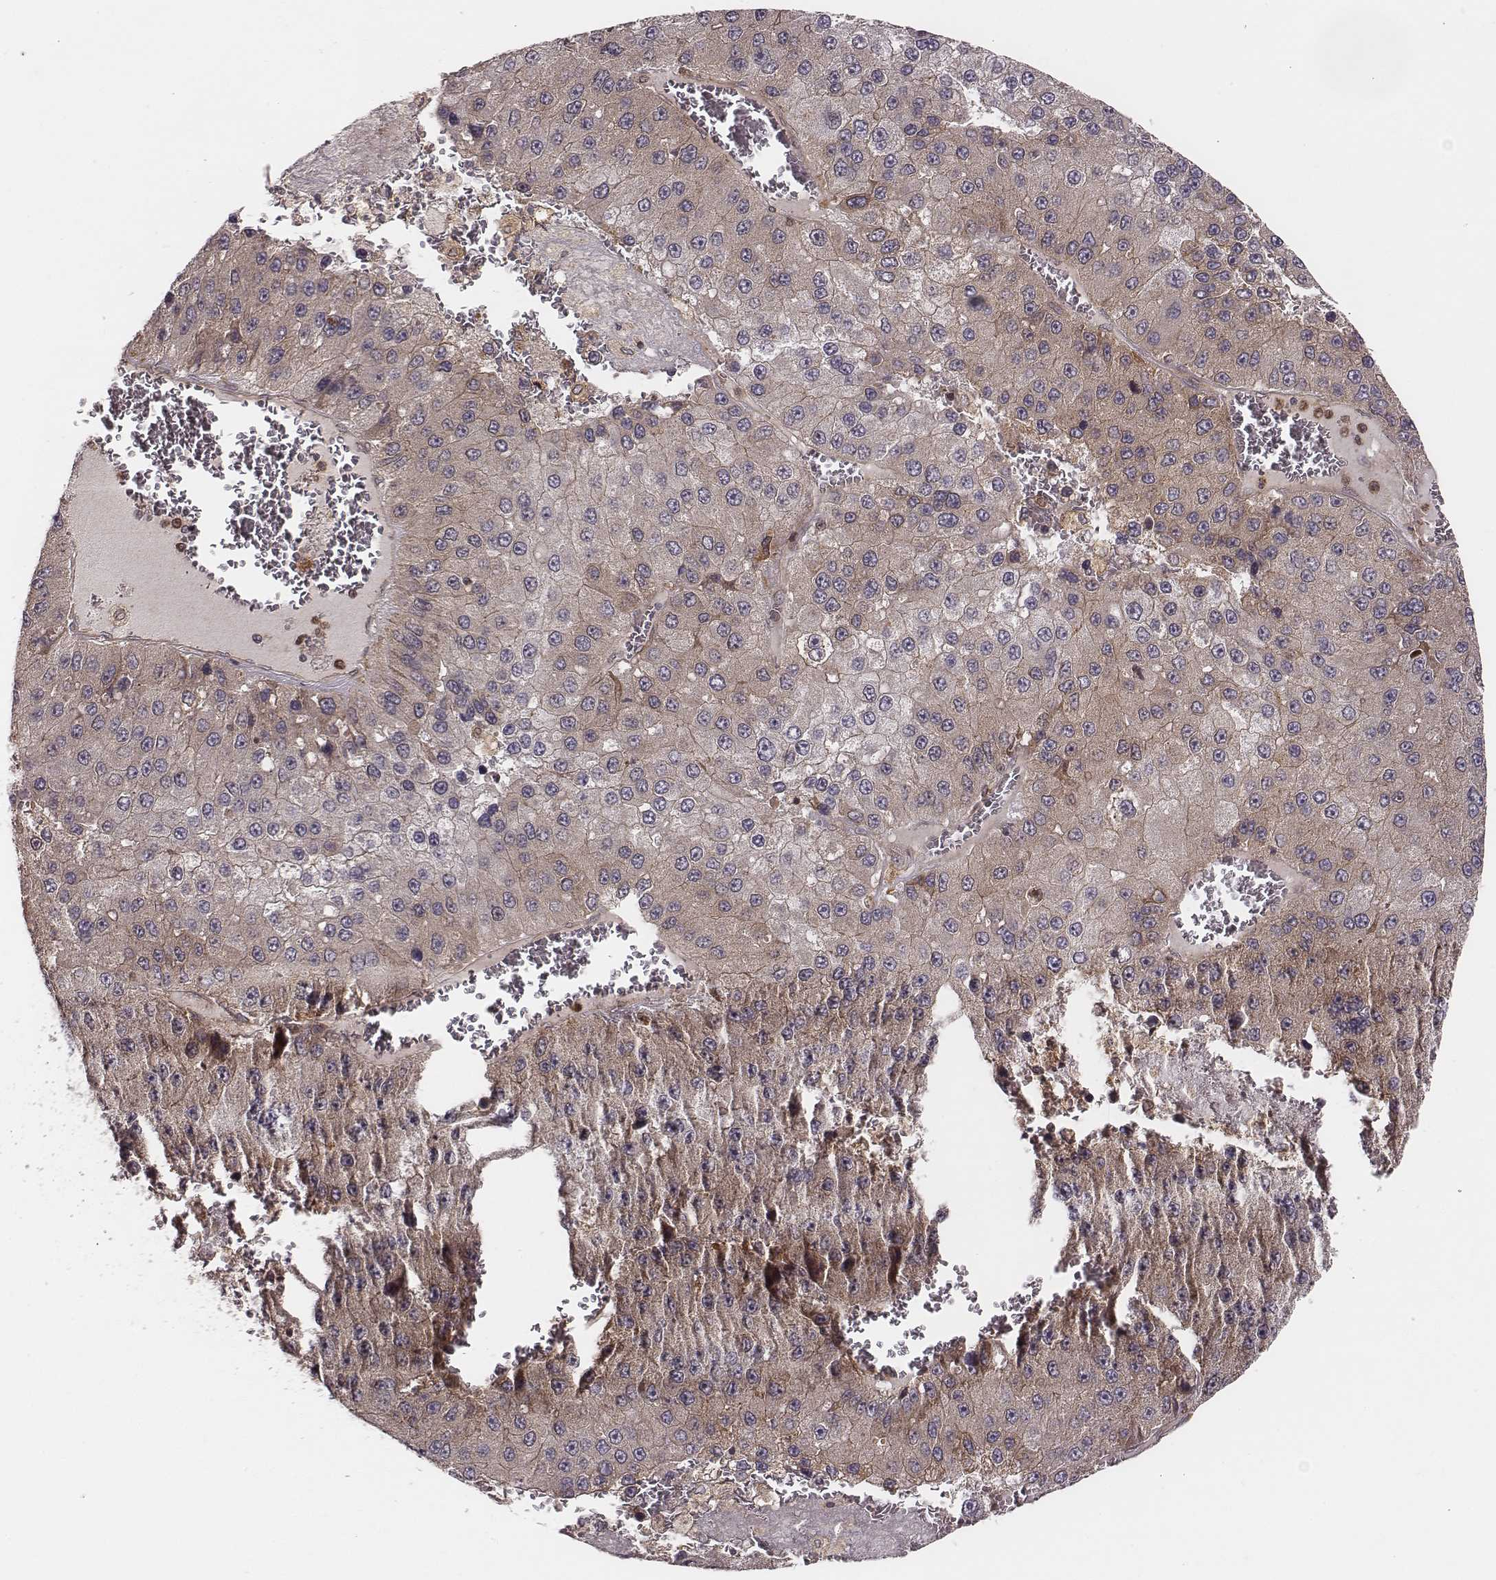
{"staining": {"intensity": "moderate", "quantity": ">75%", "location": "cytoplasmic/membranous"}, "tissue": "liver cancer", "cell_type": "Tumor cells", "image_type": "cancer", "snomed": [{"axis": "morphology", "description": "Carcinoma, Hepatocellular, NOS"}, {"axis": "topography", "description": "Liver"}], "caption": "Hepatocellular carcinoma (liver) tissue reveals moderate cytoplasmic/membranous staining in about >75% of tumor cells, visualized by immunohistochemistry.", "gene": "VPS26A", "patient": {"sex": "female", "age": 73}}